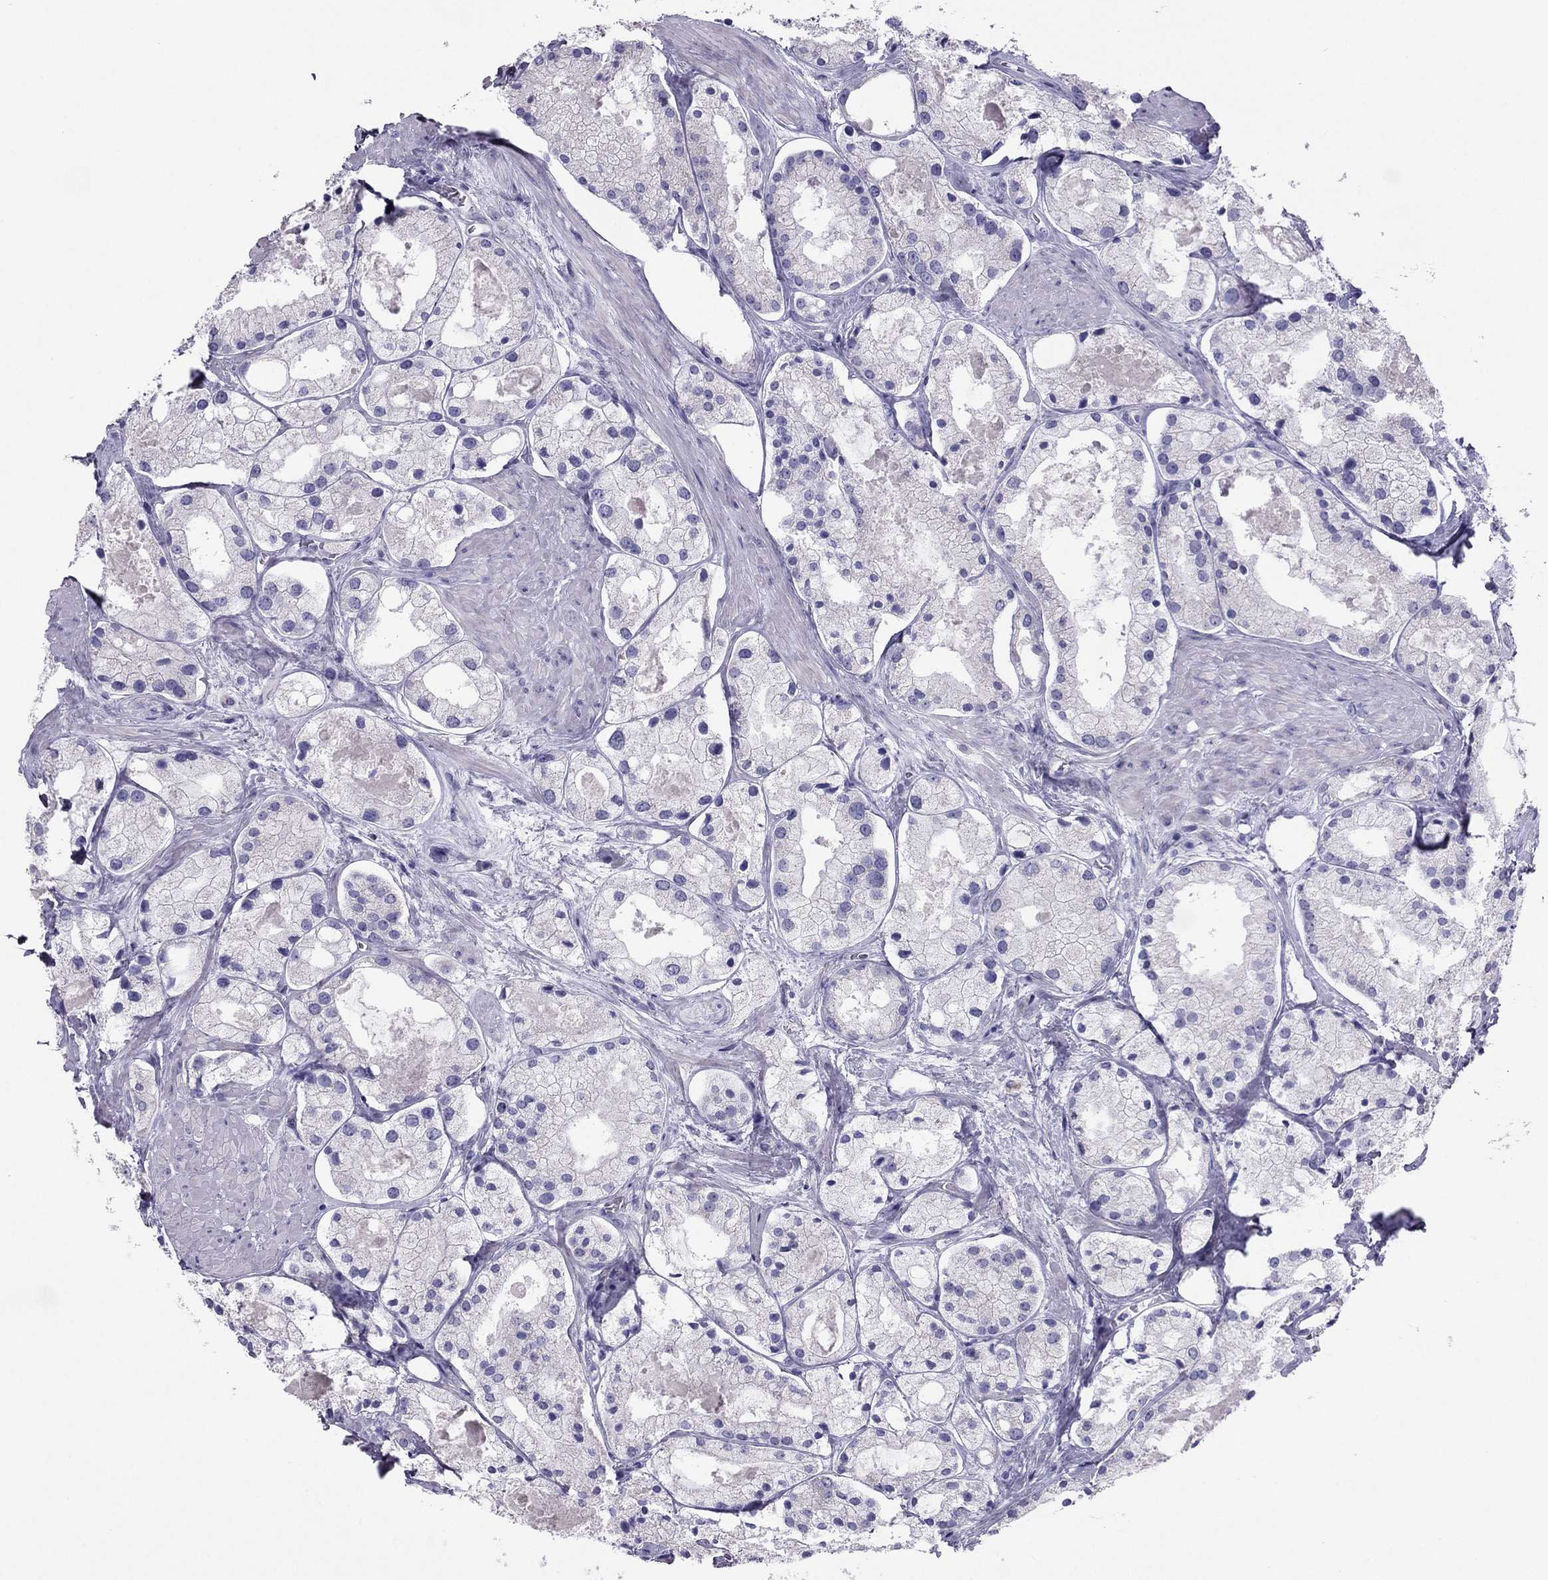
{"staining": {"intensity": "negative", "quantity": "none", "location": "none"}, "tissue": "prostate cancer", "cell_type": "Tumor cells", "image_type": "cancer", "snomed": [{"axis": "morphology", "description": "Adenocarcinoma, NOS"}, {"axis": "morphology", "description": "Adenocarcinoma, High grade"}, {"axis": "topography", "description": "Prostate"}], "caption": "Prostate adenocarcinoma was stained to show a protein in brown. There is no significant positivity in tumor cells.", "gene": "MAEL", "patient": {"sex": "male", "age": 64}}